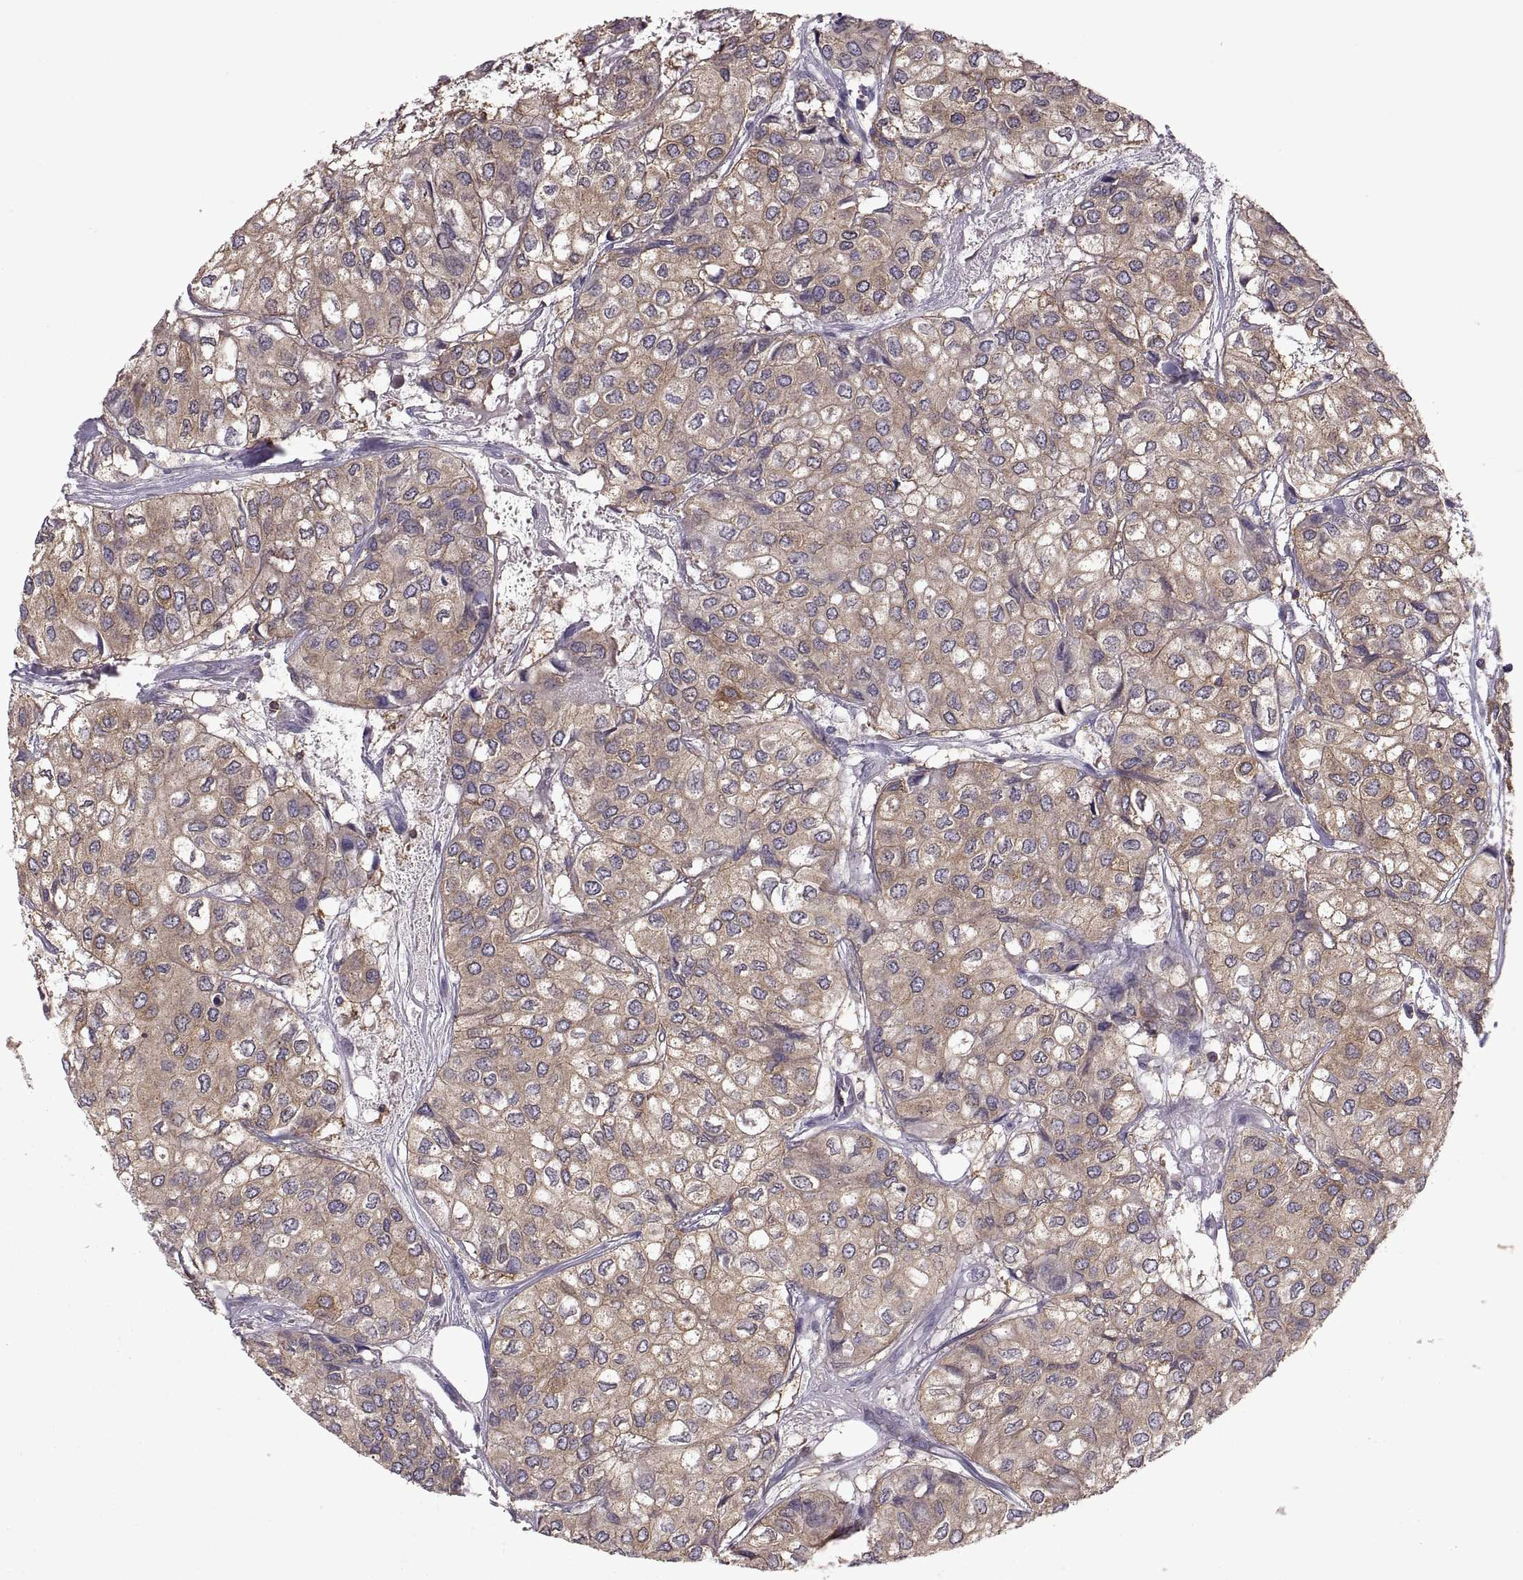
{"staining": {"intensity": "moderate", "quantity": "<25%", "location": "cytoplasmic/membranous"}, "tissue": "urothelial cancer", "cell_type": "Tumor cells", "image_type": "cancer", "snomed": [{"axis": "morphology", "description": "Urothelial carcinoma, High grade"}, {"axis": "topography", "description": "Urinary bladder"}], "caption": "Protein expression analysis of human urothelial cancer reveals moderate cytoplasmic/membranous staining in approximately <25% of tumor cells. The protein of interest is stained brown, and the nuclei are stained in blue (DAB IHC with brightfield microscopy, high magnification).", "gene": "EZR", "patient": {"sex": "male", "age": 73}}